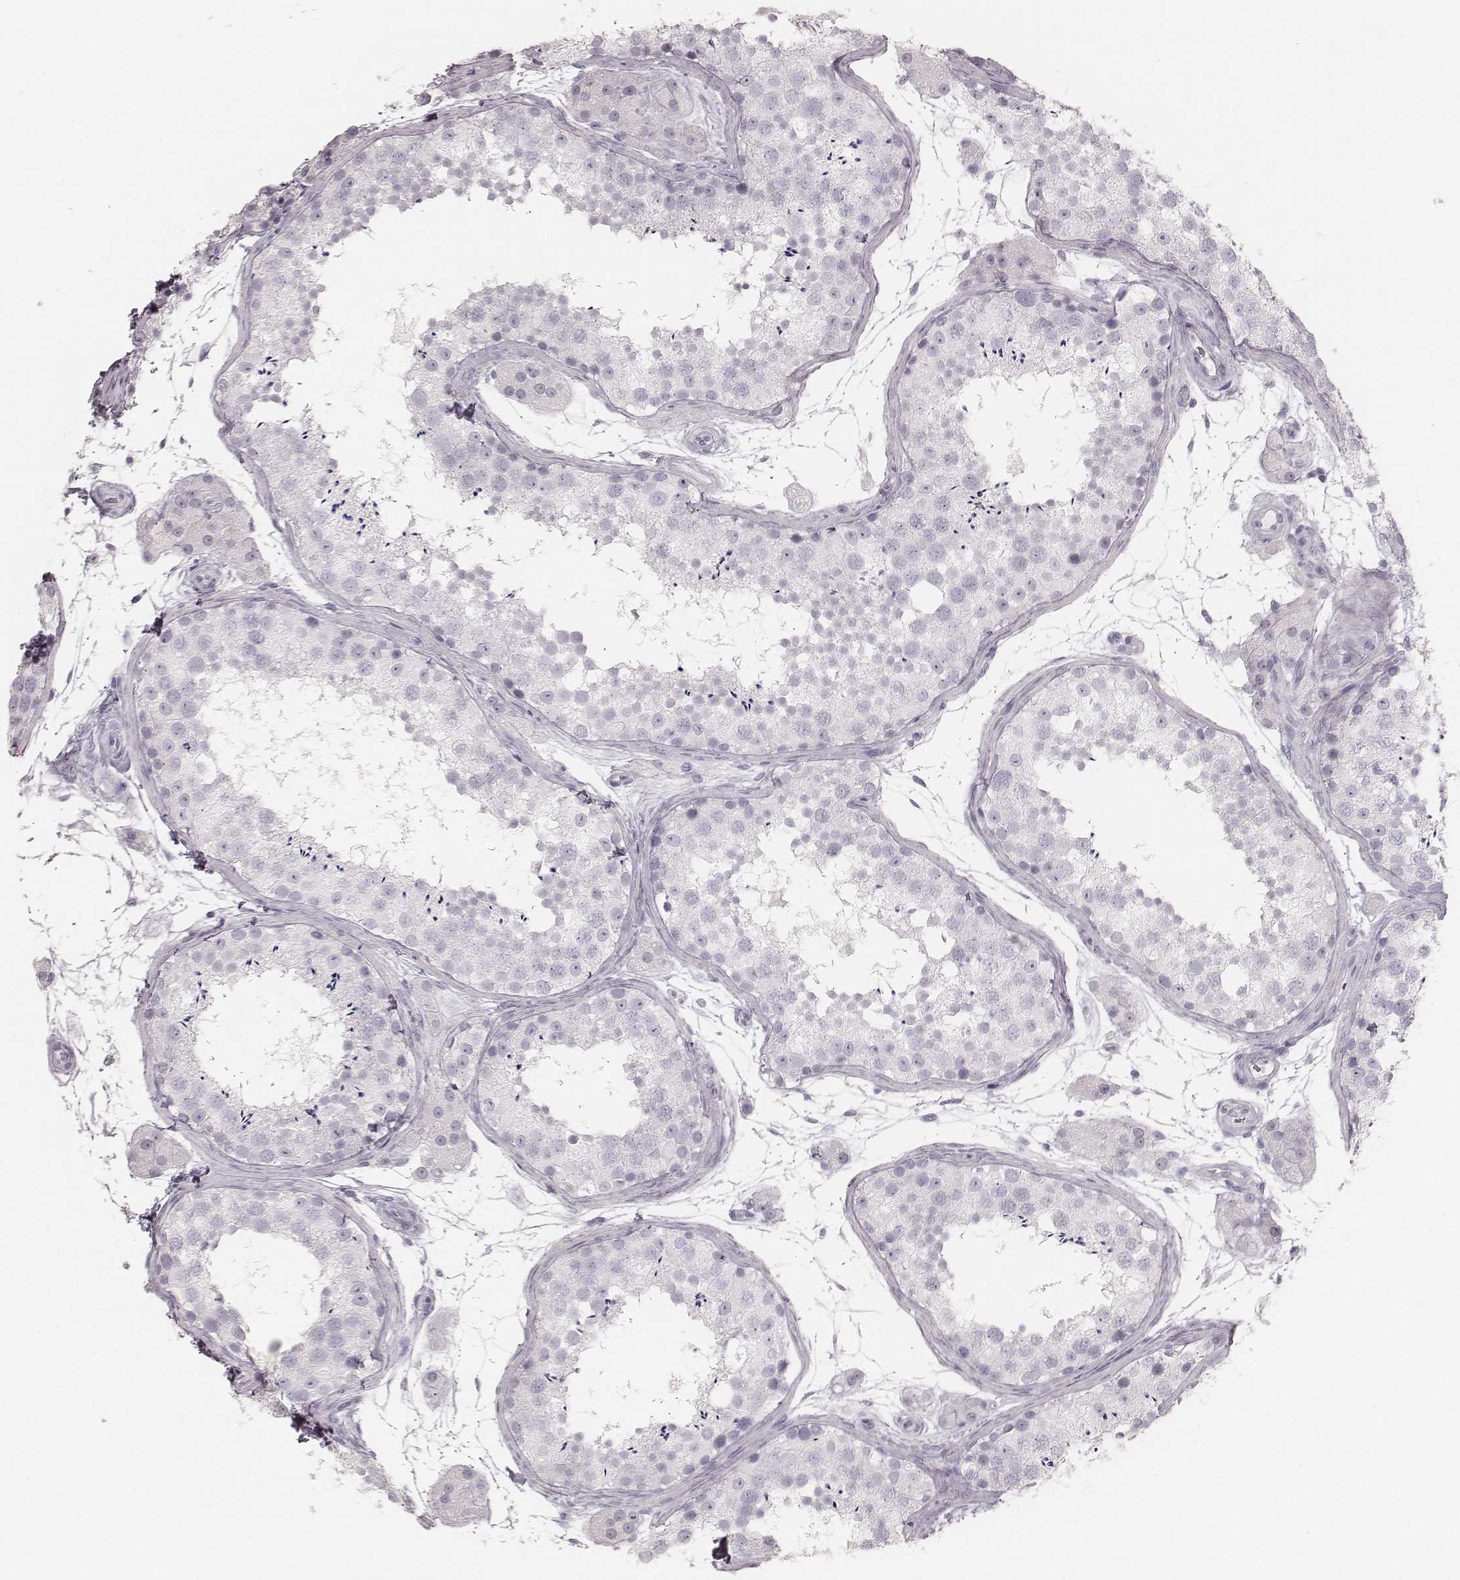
{"staining": {"intensity": "negative", "quantity": "none", "location": "none"}, "tissue": "testis", "cell_type": "Cells in seminiferous ducts", "image_type": "normal", "snomed": [{"axis": "morphology", "description": "Normal tissue, NOS"}, {"axis": "topography", "description": "Testis"}], "caption": "Immunohistochemistry of unremarkable human testis reveals no expression in cells in seminiferous ducts.", "gene": "KRT34", "patient": {"sex": "male", "age": 41}}